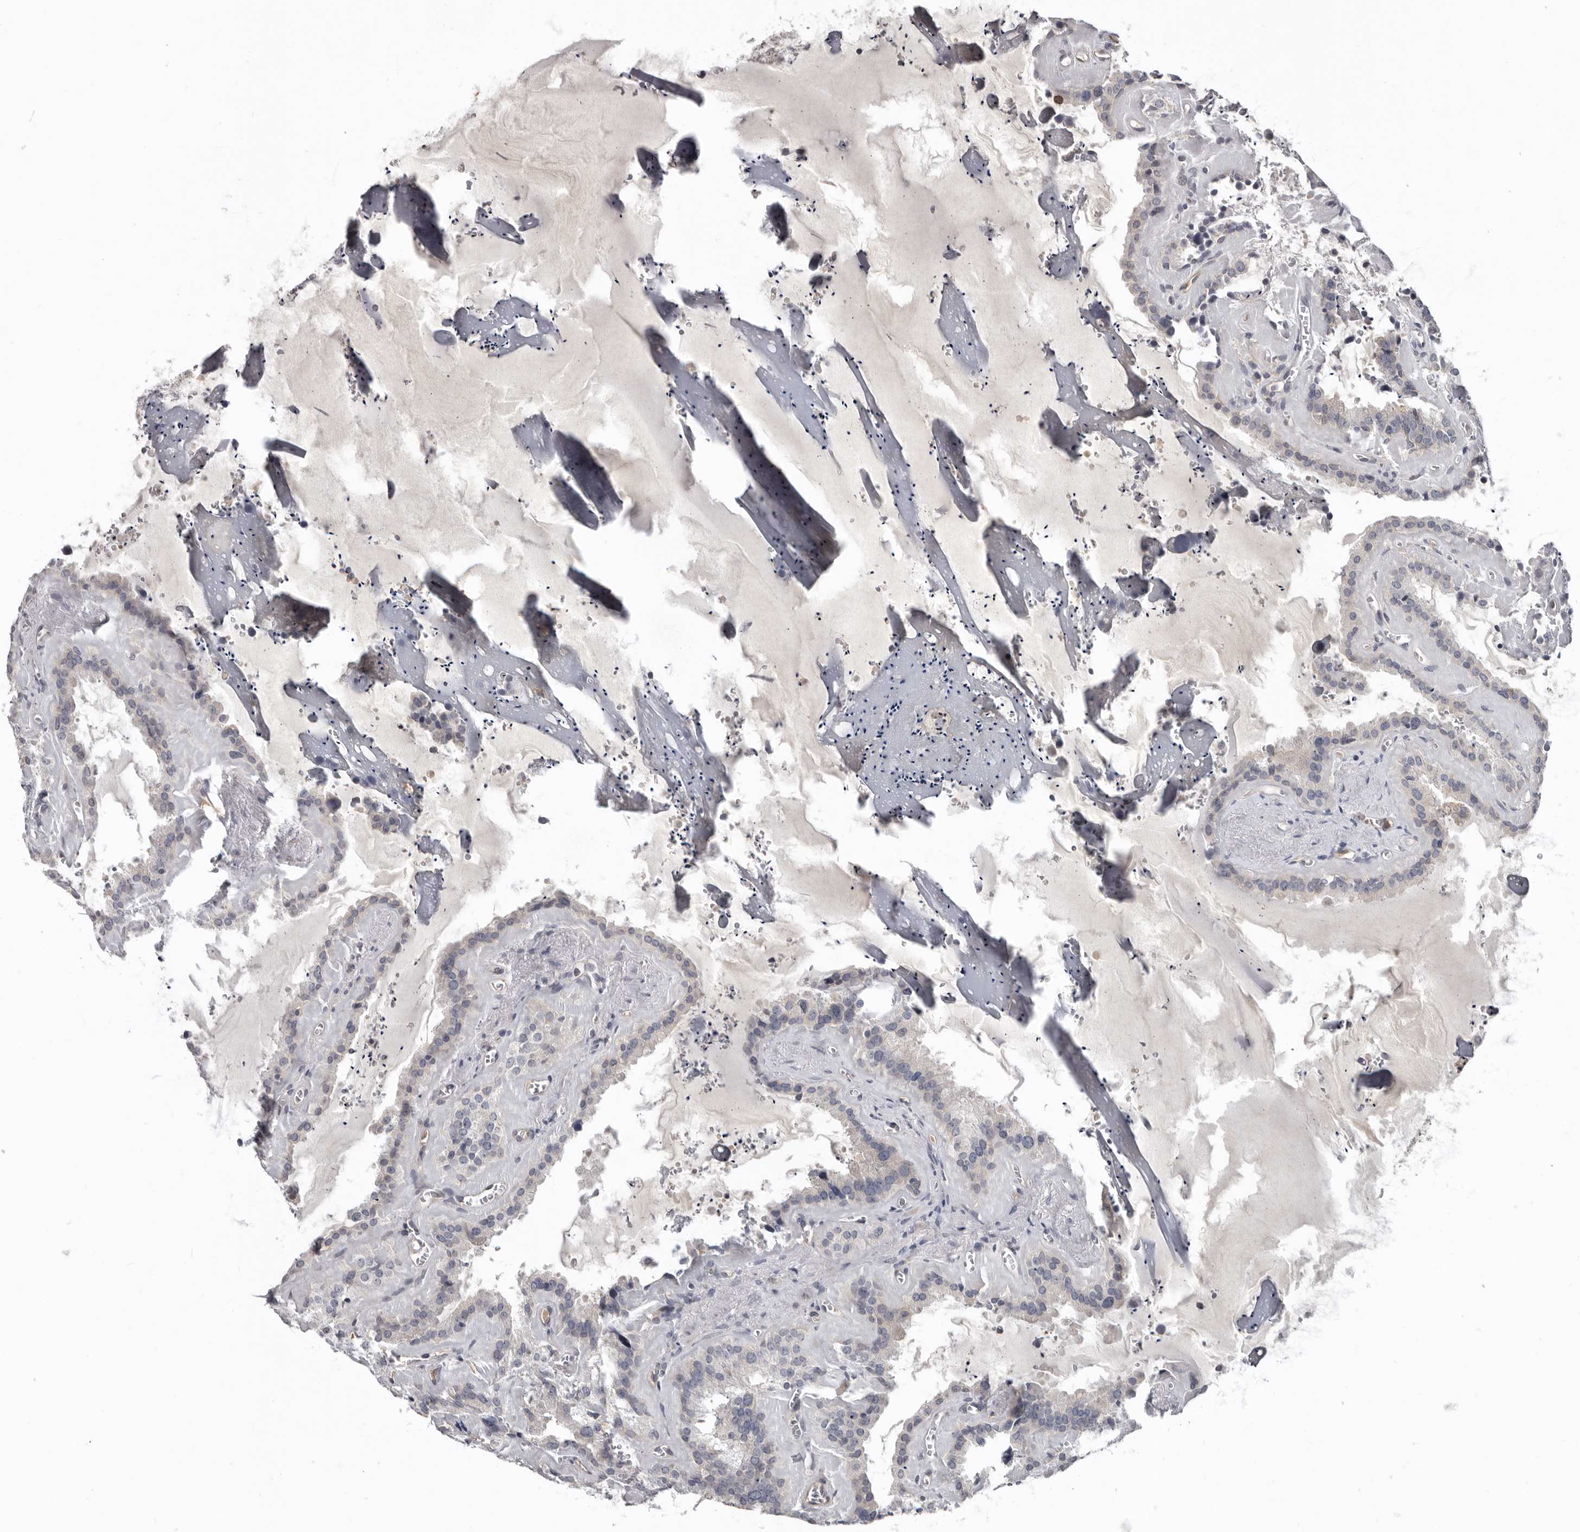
{"staining": {"intensity": "weak", "quantity": "<25%", "location": "cytoplasmic/membranous"}, "tissue": "seminal vesicle", "cell_type": "Glandular cells", "image_type": "normal", "snomed": [{"axis": "morphology", "description": "Normal tissue, NOS"}, {"axis": "topography", "description": "Prostate"}, {"axis": "topography", "description": "Seminal veicle"}], "caption": "High power microscopy micrograph of an IHC photomicrograph of normal seminal vesicle, revealing no significant expression in glandular cells. (Brightfield microscopy of DAB immunohistochemistry (IHC) at high magnification).", "gene": "CDCA8", "patient": {"sex": "male", "age": 59}}